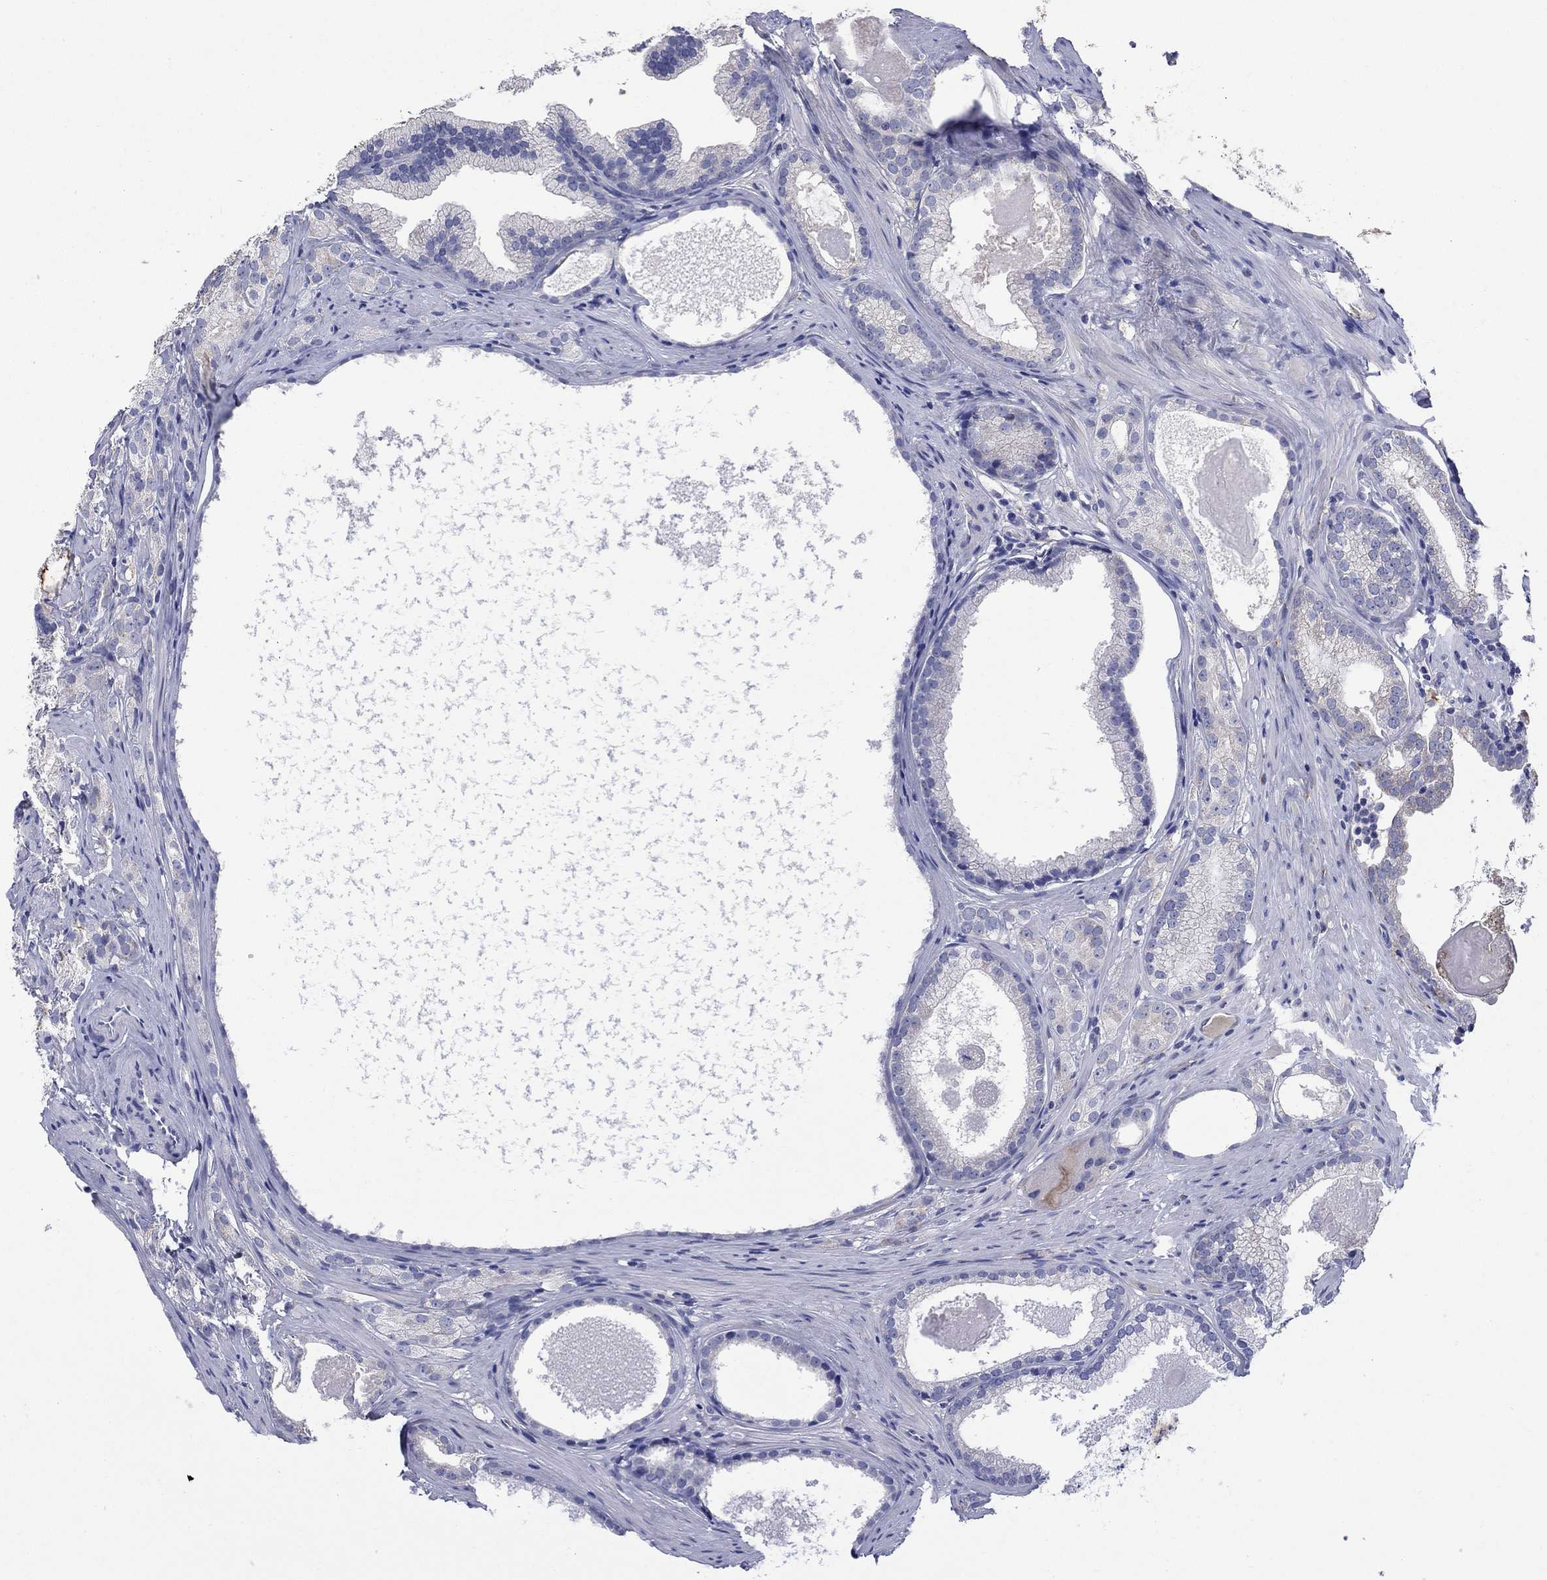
{"staining": {"intensity": "negative", "quantity": "none", "location": "none"}, "tissue": "prostate cancer", "cell_type": "Tumor cells", "image_type": "cancer", "snomed": [{"axis": "morphology", "description": "Adenocarcinoma, High grade"}, {"axis": "topography", "description": "Prostate and seminal vesicle, NOS"}], "caption": "IHC histopathology image of prostate high-grade adenocarcinoma stained for a protein (brown), which shows no positivity in tumor cells. Nuclei are stained in blue.", "gene": "CLVS1", "patient": {"sex": "male", "age": 62}}